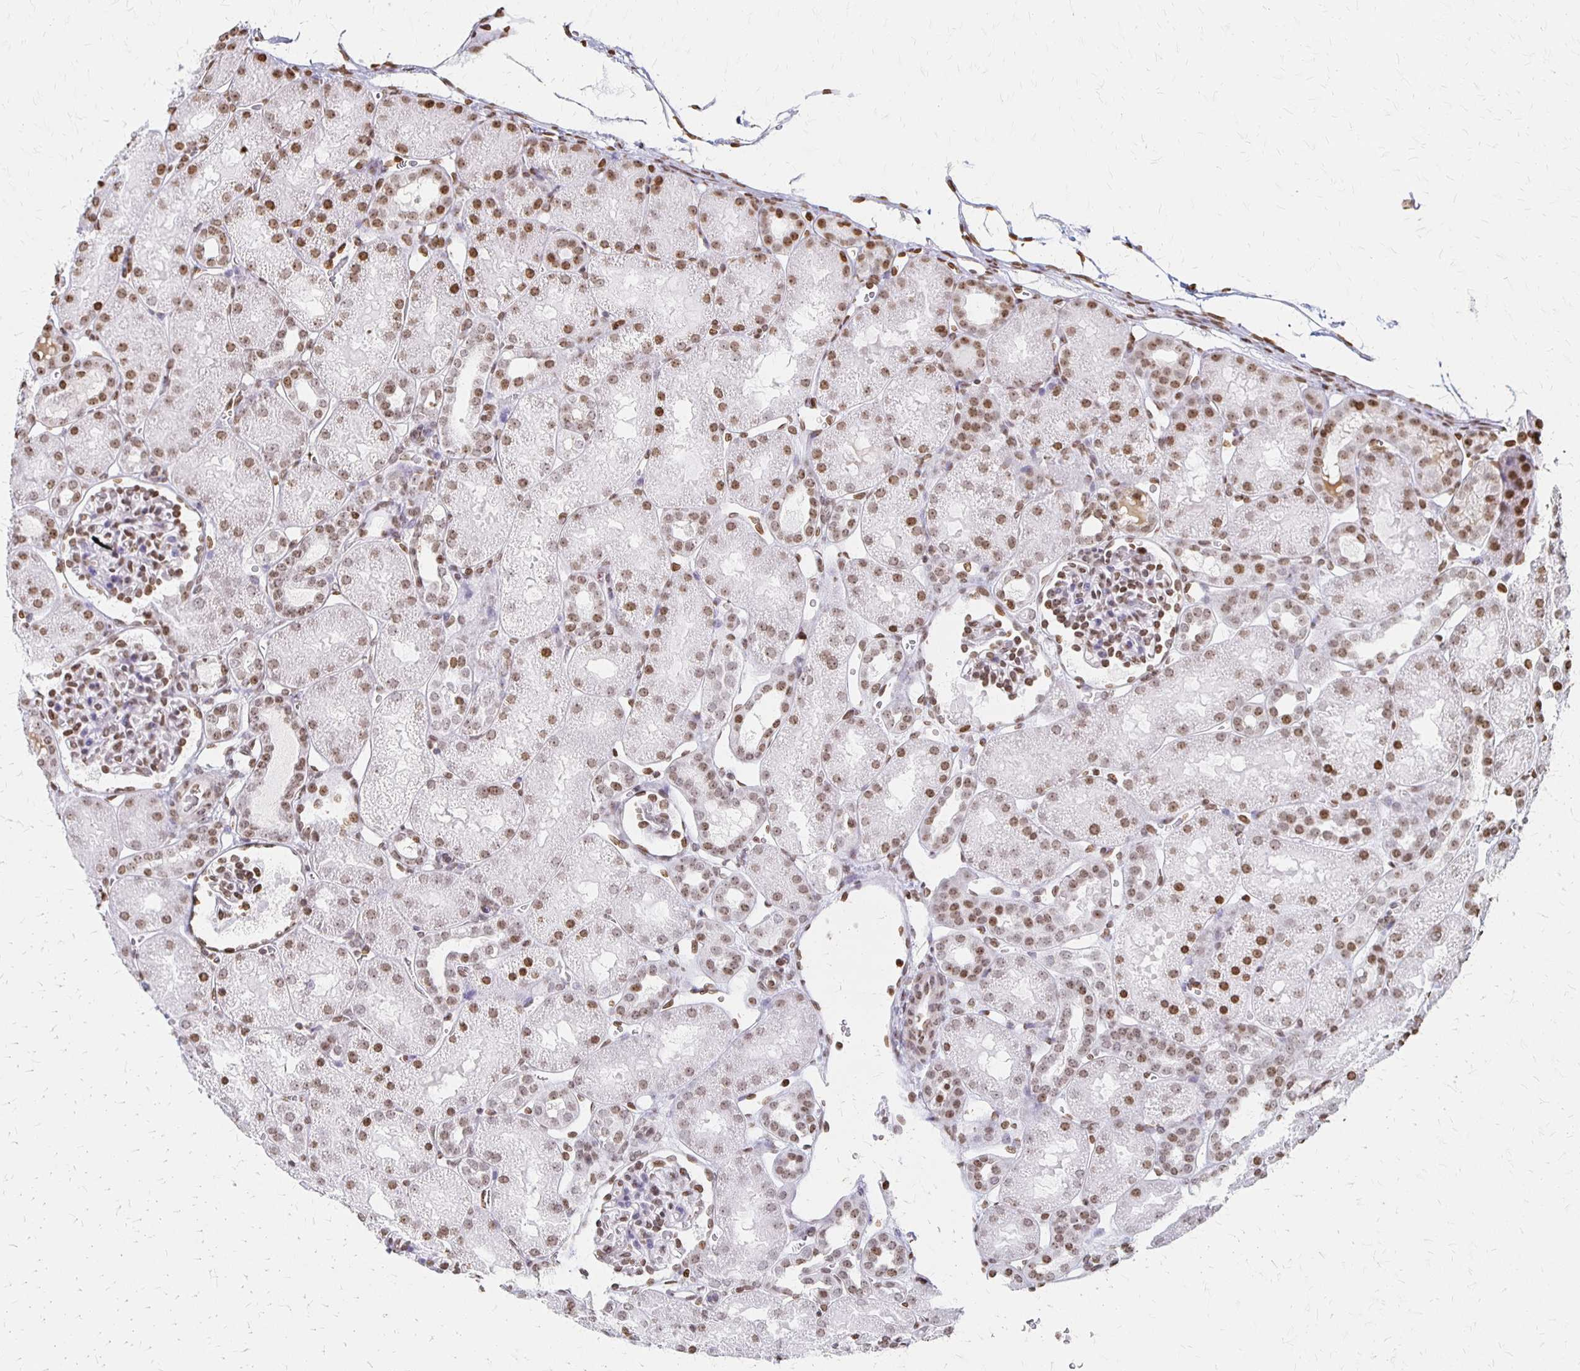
{"staining": {"intensity": "moderate", "quantity": "25%-75%", "location": "nuclear"}, "tissue": "kidney", "cell_type": "Cells in glomeruli", "image_type": "normal", "snomed": [{"axis": "morphology", "description": "Normal tissue, NOS"}, {"axis": "topography", "description": "Kidney"}], "caption": "The photomicrograph exhibits immunohistochemical staining of benign kidney. There is moderate nuclear staining is seen in about 25%-75% of cells in glomeruli.", "gene": "ZNF280C", "patient": {"sex": "male", "age": 2}}